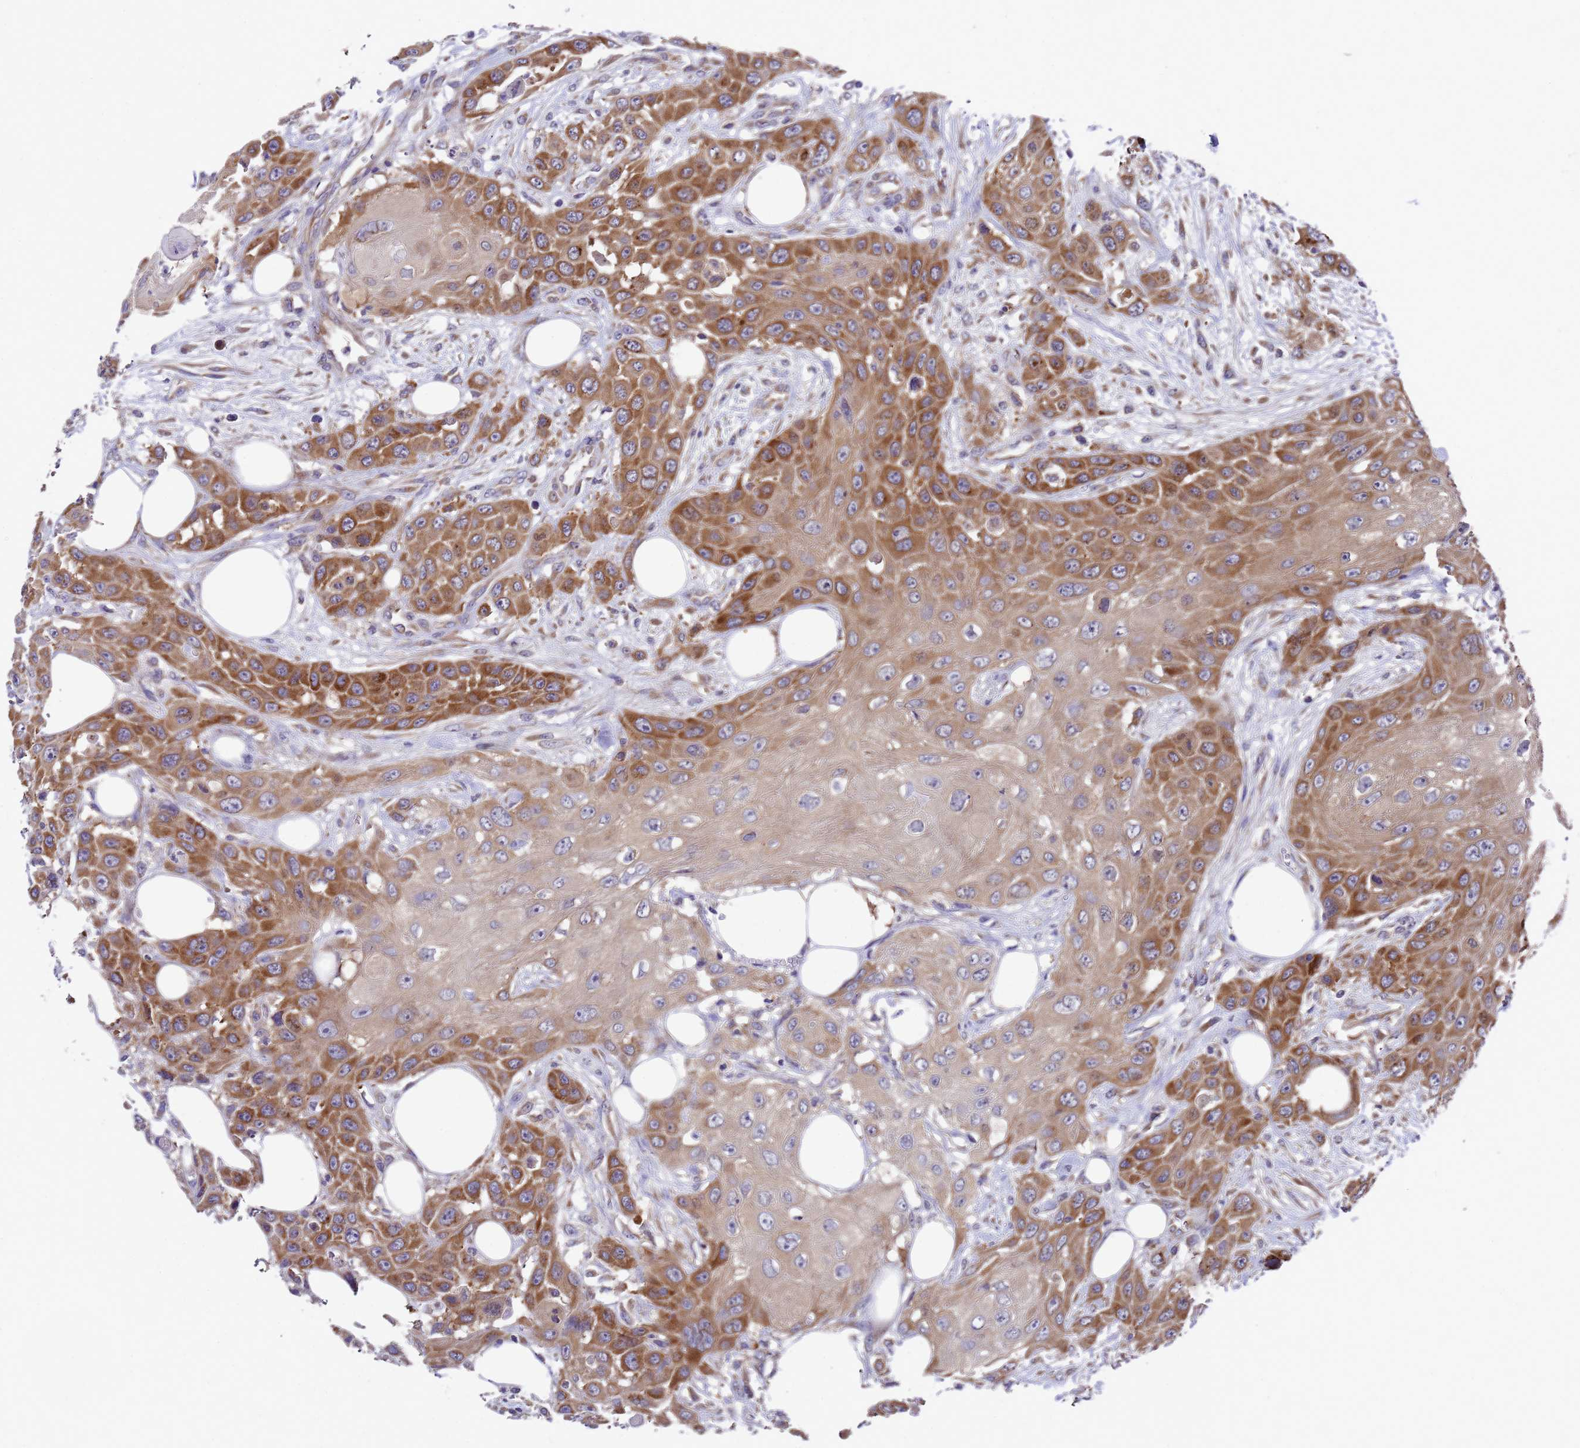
{"staining": {"intensity": "moderate", "quantity": ">75%", "location": "cytoplasmic/membranous"}, "tissue": "head and neck cancer", "cell_type": "Tumor cells", "image_type": "cancer", "snomed": [{"axis": "morphology", "description": "Squamous cell carcinoma, NOS"}, {"axis": "topography", "description": "Head-Neck"}], "caption": "Protein expression analysis of human head and neck cancer reveals moderate cytoplasmic/membranous expression in about >75% of tumor cells.", "gene": "DCAF12L2", "patient": {"sex": "male", "age": 81}}